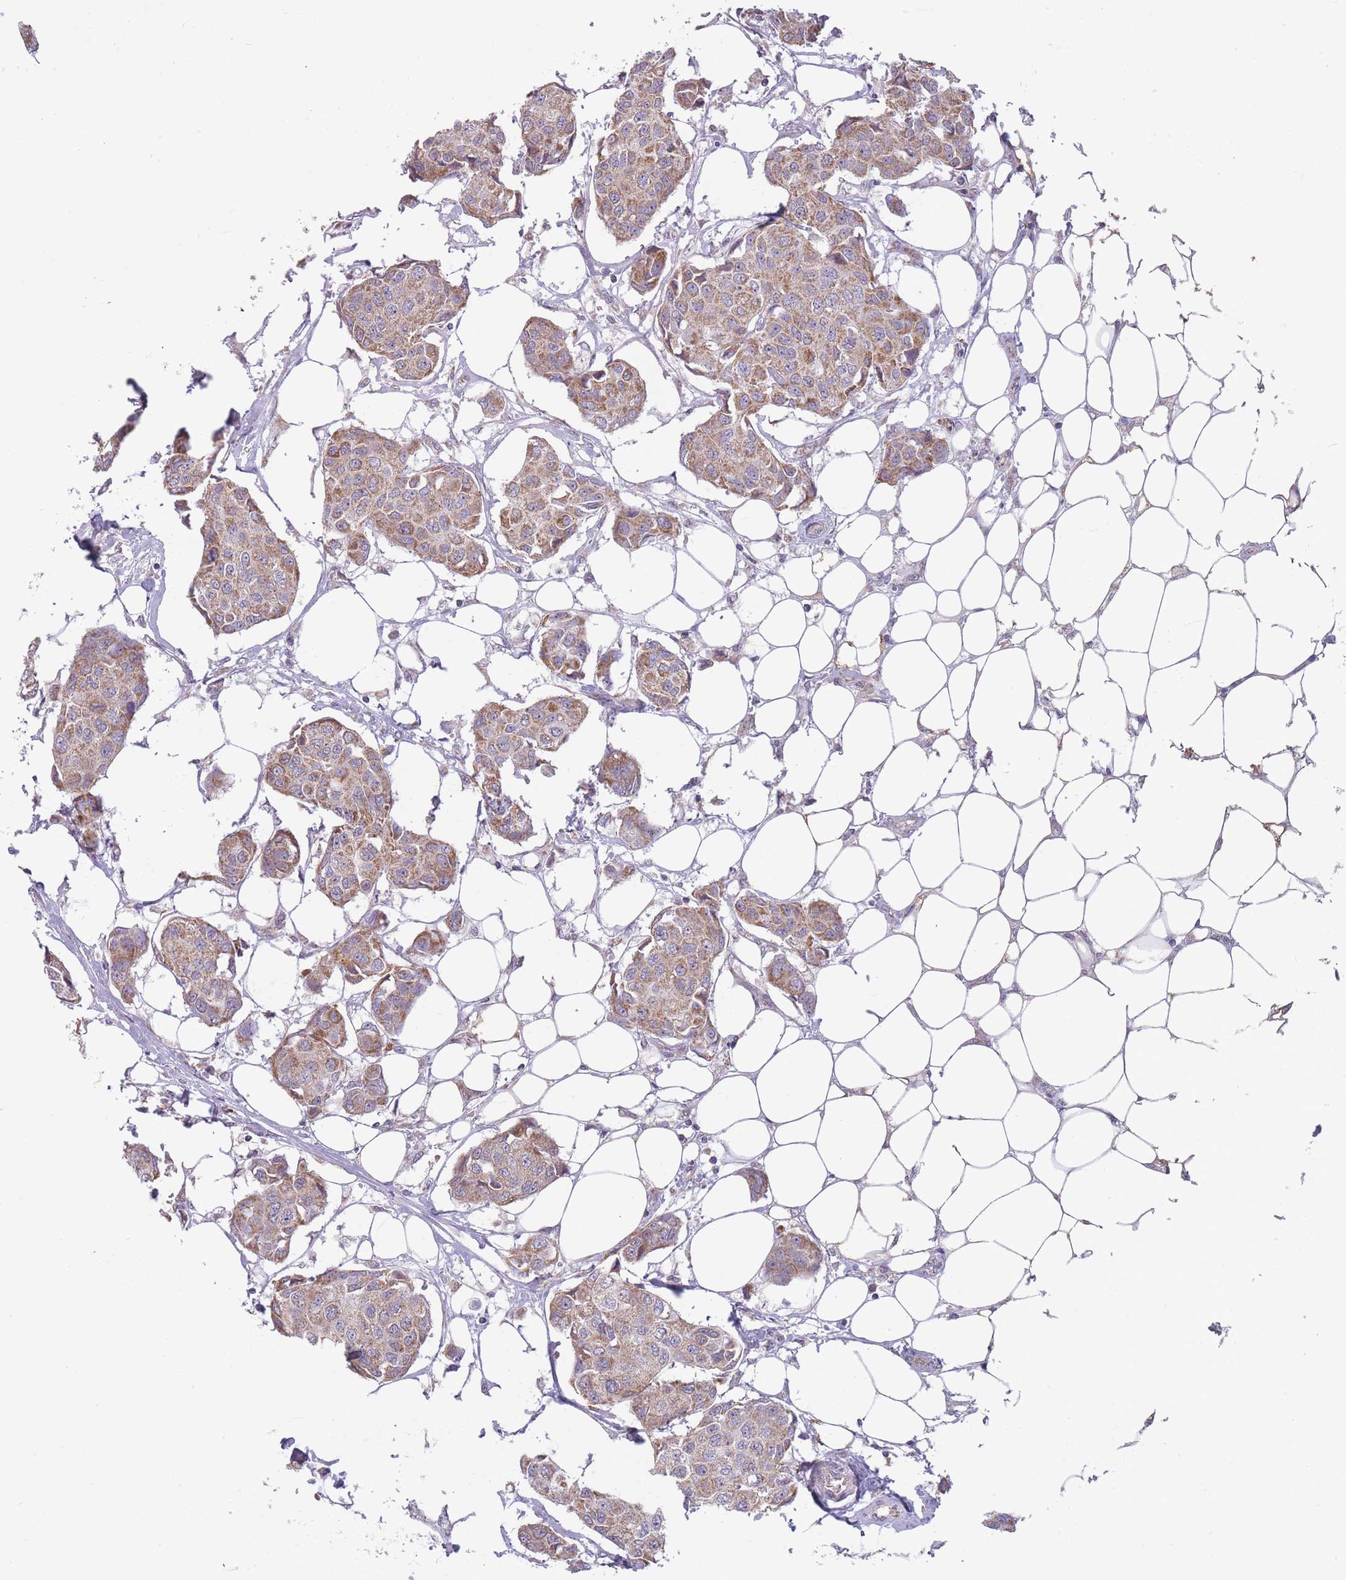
{"staining": {"intensity": "moderate", "quantity": ">75%", "location": "cytoplasmic/membranous"}, "tissue": "breast cancer", "cell_type": "Tumor cells", "image_type": "cancer", "snomed": [{"axis": "morphology", "description": "Duct carcinoma"}, {"axis": "topography", "description": "Breast"}, {"axis": "topography", "description": "Lymph node"}], "caption": "Brown immunohistochemical staining in breast cancer exhibits moderate cytoplasmic/membranous expression in about >75% of tumor cells. (Brightfield microscopy of DAB IHC at high magnification).", "gene": "MRPS18C", "patient": {"sex": "female", "age": 80}}